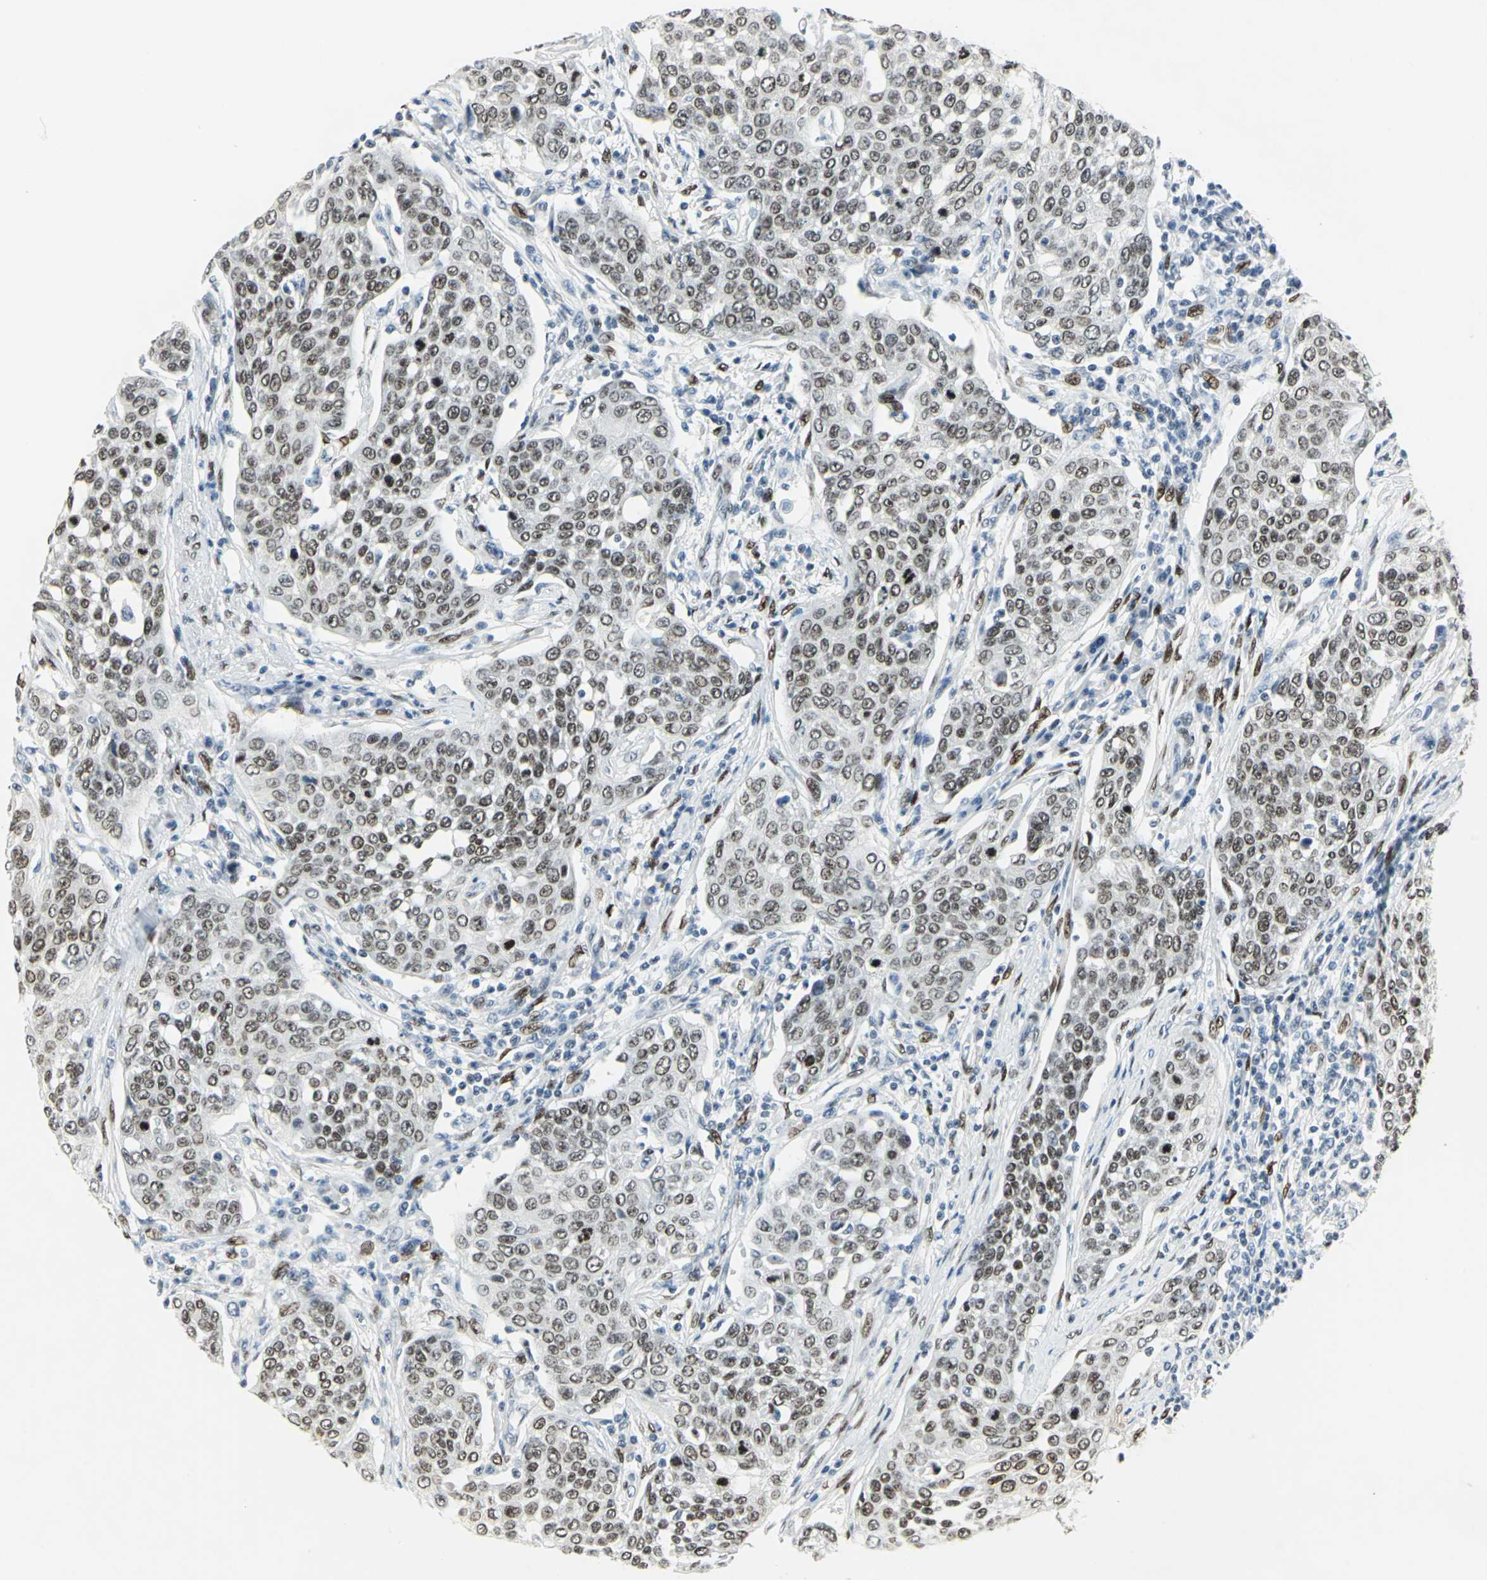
{"staining": {"intensity": "strong", "quantity": ">75%", "location": "nuclear"}, "tissue": "cervical cancer", "cell_type": "Tumor cells", "image_type": "cancer", "snomed": [{"axis": "morphology", "description": "Squamous cell carcinoma, NOS"}, {"axis": "topography", "description": "Cervix"}], "caption": "Cervical squamous cell carcinoma stained with DAB (3,3'-diaminobenzidine) IHC reveals high levels of strong nuclear staining in about >75% of tumor cells. The staining is performed using DAB brown chromogen to label protein expression. The nuclei are counter-stained blue using hematoxylin.", "gene": "MEIS2", "patient": {"sex": "female", "age": 34}}